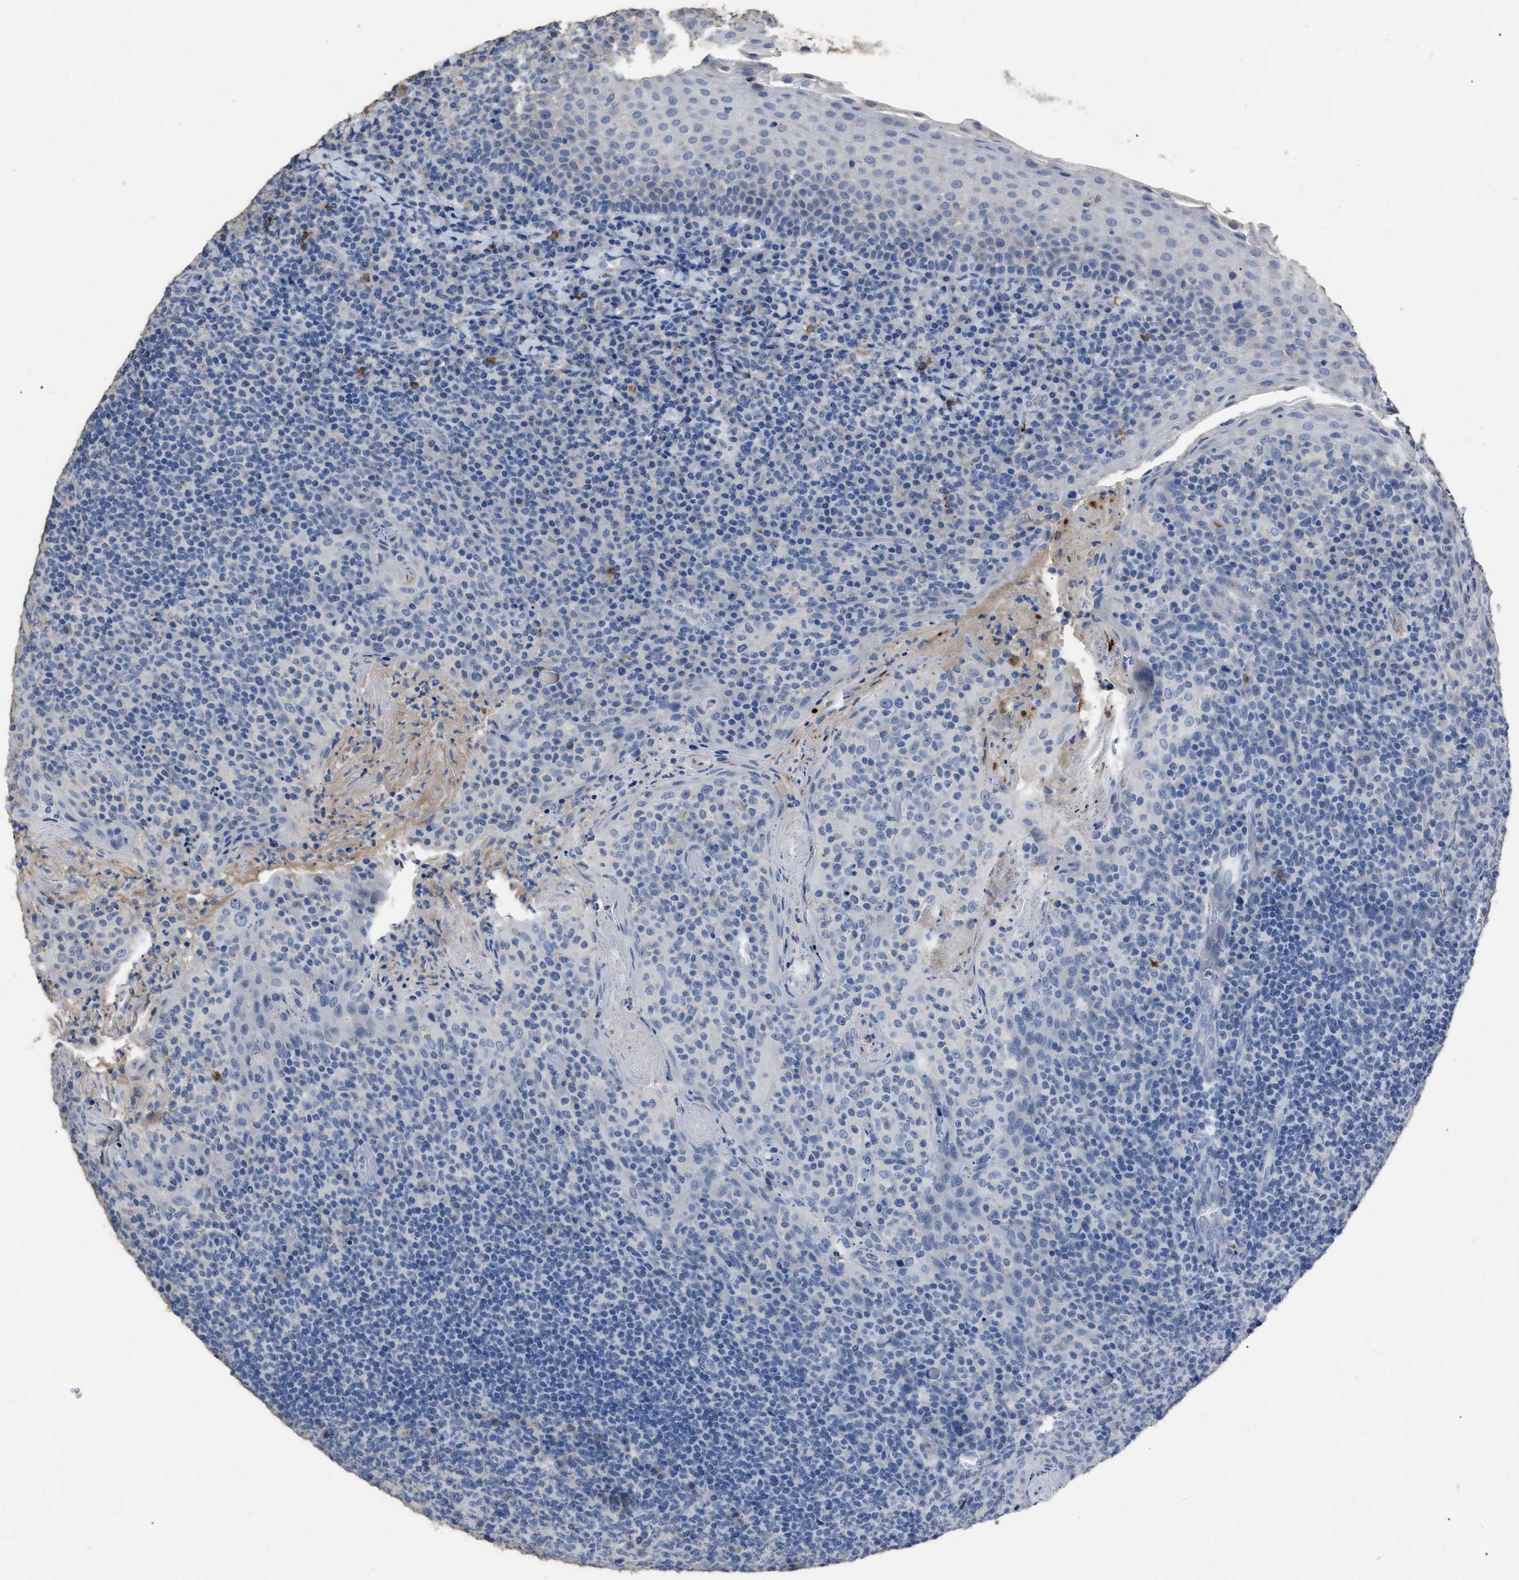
{"staining": {"intensity": "negative", "quantity": "none", "location": "none"}, "tissue": "tonsil", "cell_type": "Germinal center cells", "image_type": "normal", "snomed": [{"axis": "morphology", "description": "Normal tissue, NOS"}, {"axis": "topography", "description": "Tonsil"}], "caption": "Immunohistochemistry micrograph of unremarkable tonsil: tonsil stained with DAB reveals no significant protein staining in germinal center cells.", "gene": "HABP2", "patient": {"sex": "male", "age": 17}}